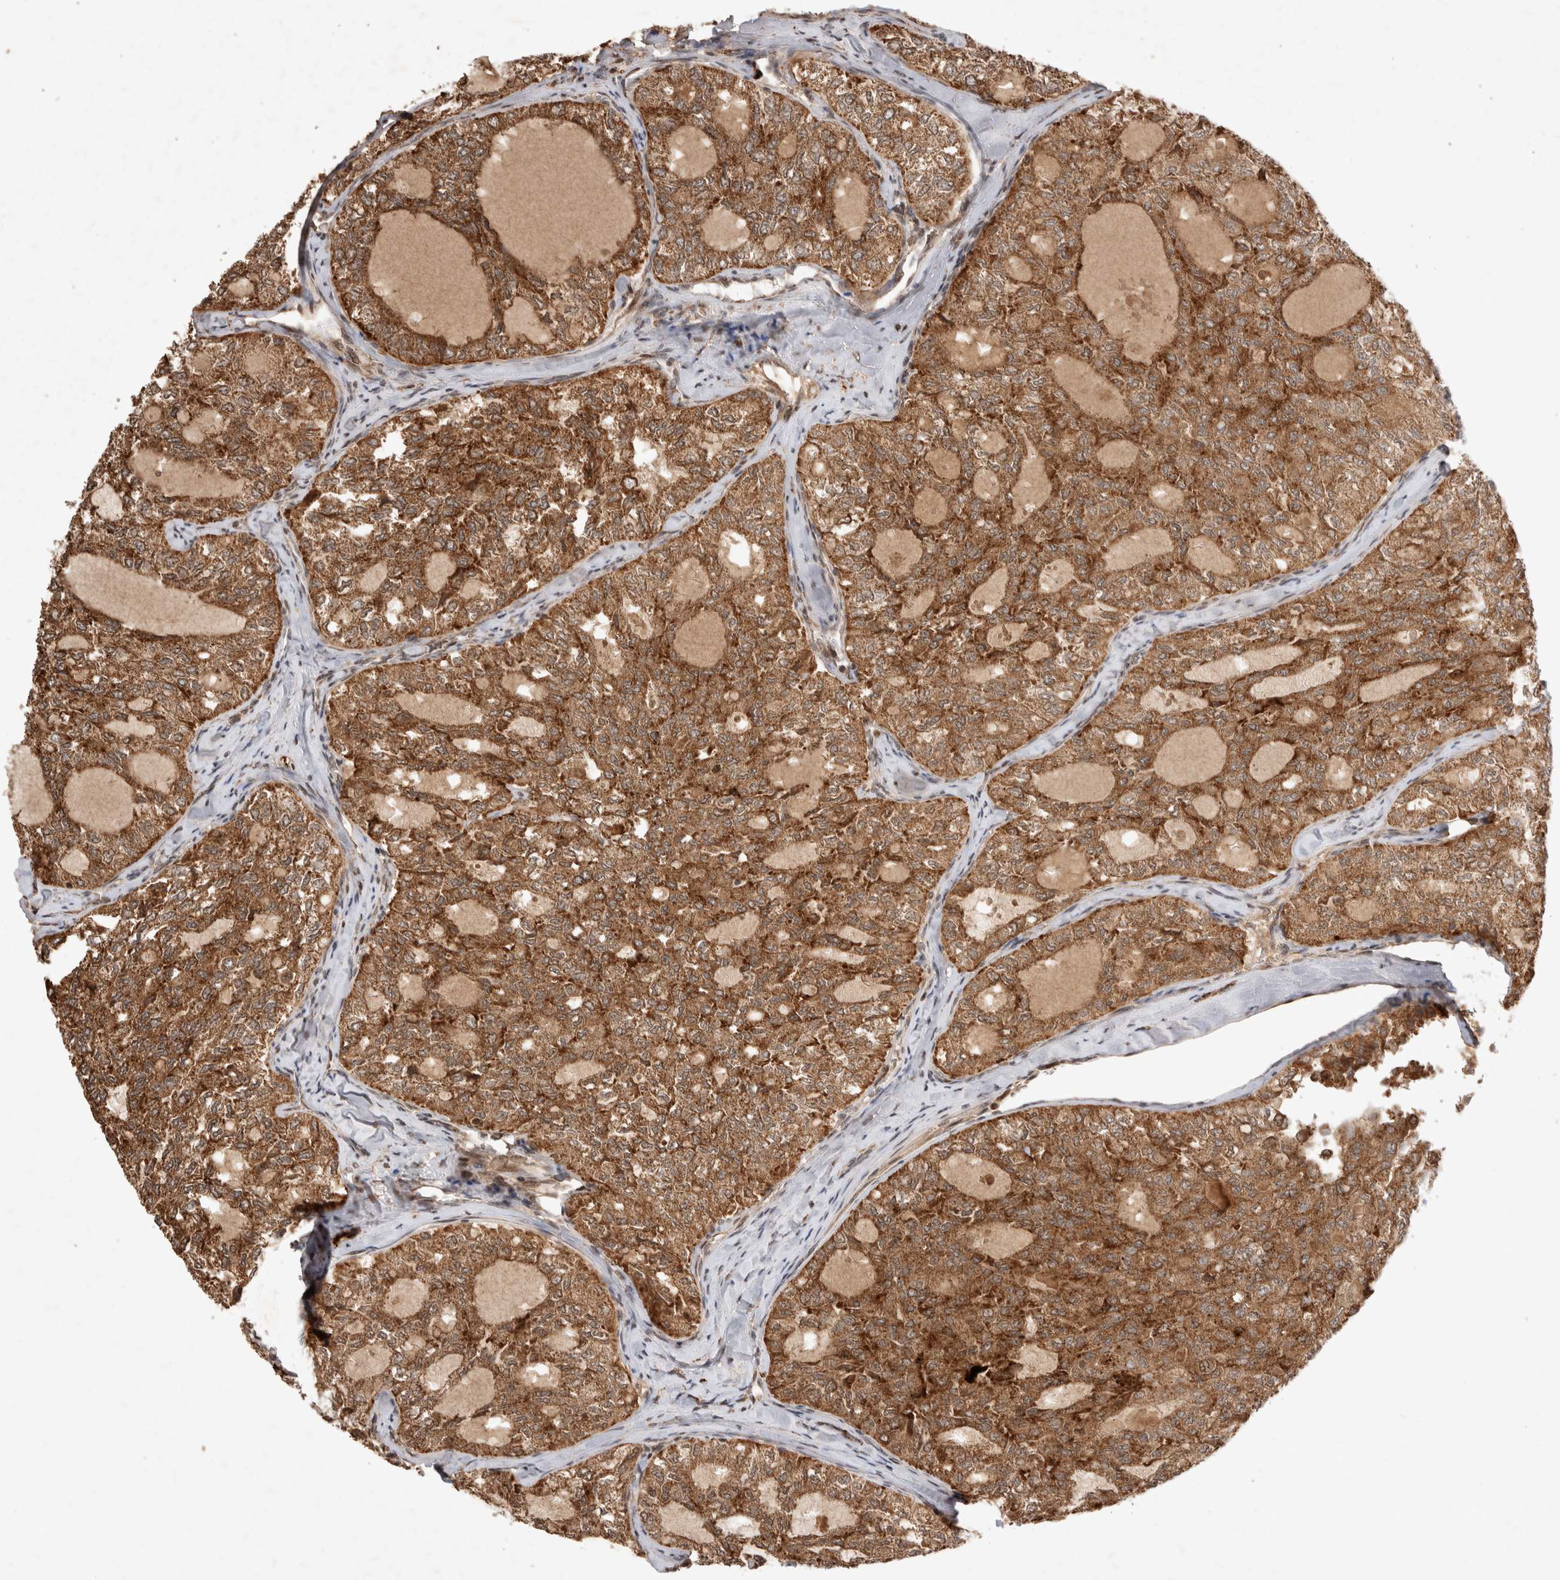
{"staining": {"intensity": "strong", "quantity": ">75%", "location": "cytoplasmic/membranous"}, "tissue": "thyroid cancer", "cell_type": "Tumor cells", "image_type": "cancer", "snomed": [{"axis": "morphology", "description": "Follicular adenoma carcinoma, NOS"}, {"axis": "topography", "description": "Thyroid gland"}], "caption": "This histopathology image reveals immunohistochemistry staining of human follicular adenoma carcinoma (thyroid), with high strong cytoplasmic/membranous staining in approximately >75% of tumor cells.", "gene": "FAM221A", "patient": {"sex": "male", "age": 75}}